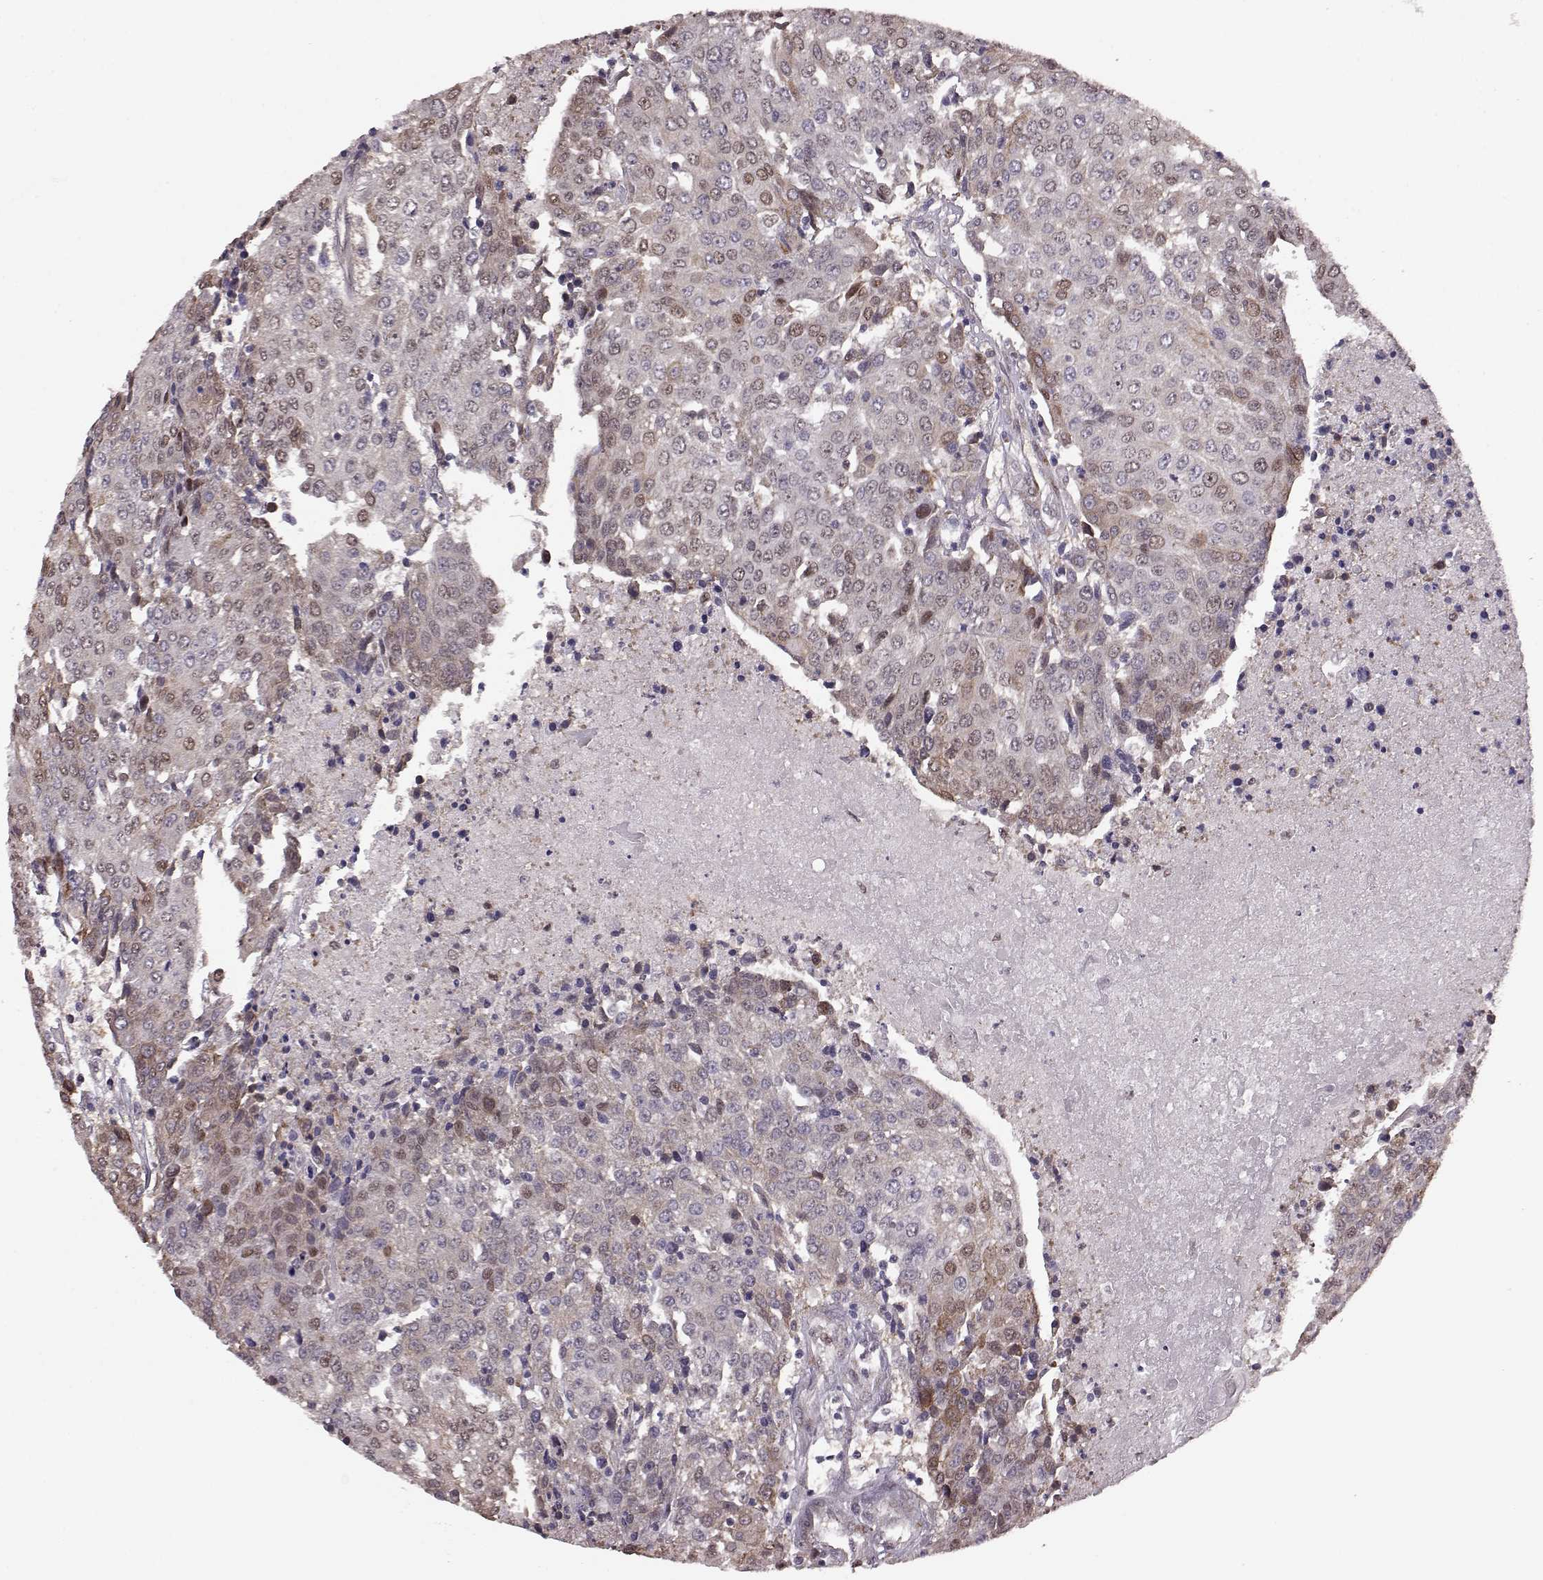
{"staining": {"intensity": "moderate", "quantity": "<25%", "location": "nuclear"}, "tissue": "urothelial cancer", "cell_type": "Tumor cells", "image_type": "cancer", "snomed": [{"axis": "morphology", "description": "Urothelial carcinoma, High grade"}, {"axis": "topography", "description": "Urinary bladder"}], "caption": "High-grade urothelial carcinoma stained for a protein (brown) displays moderate nuclear positive expression in about <25% of tumor cells.", "gene": "KLF6", "patient": {"sex": "female", "age": 85}}